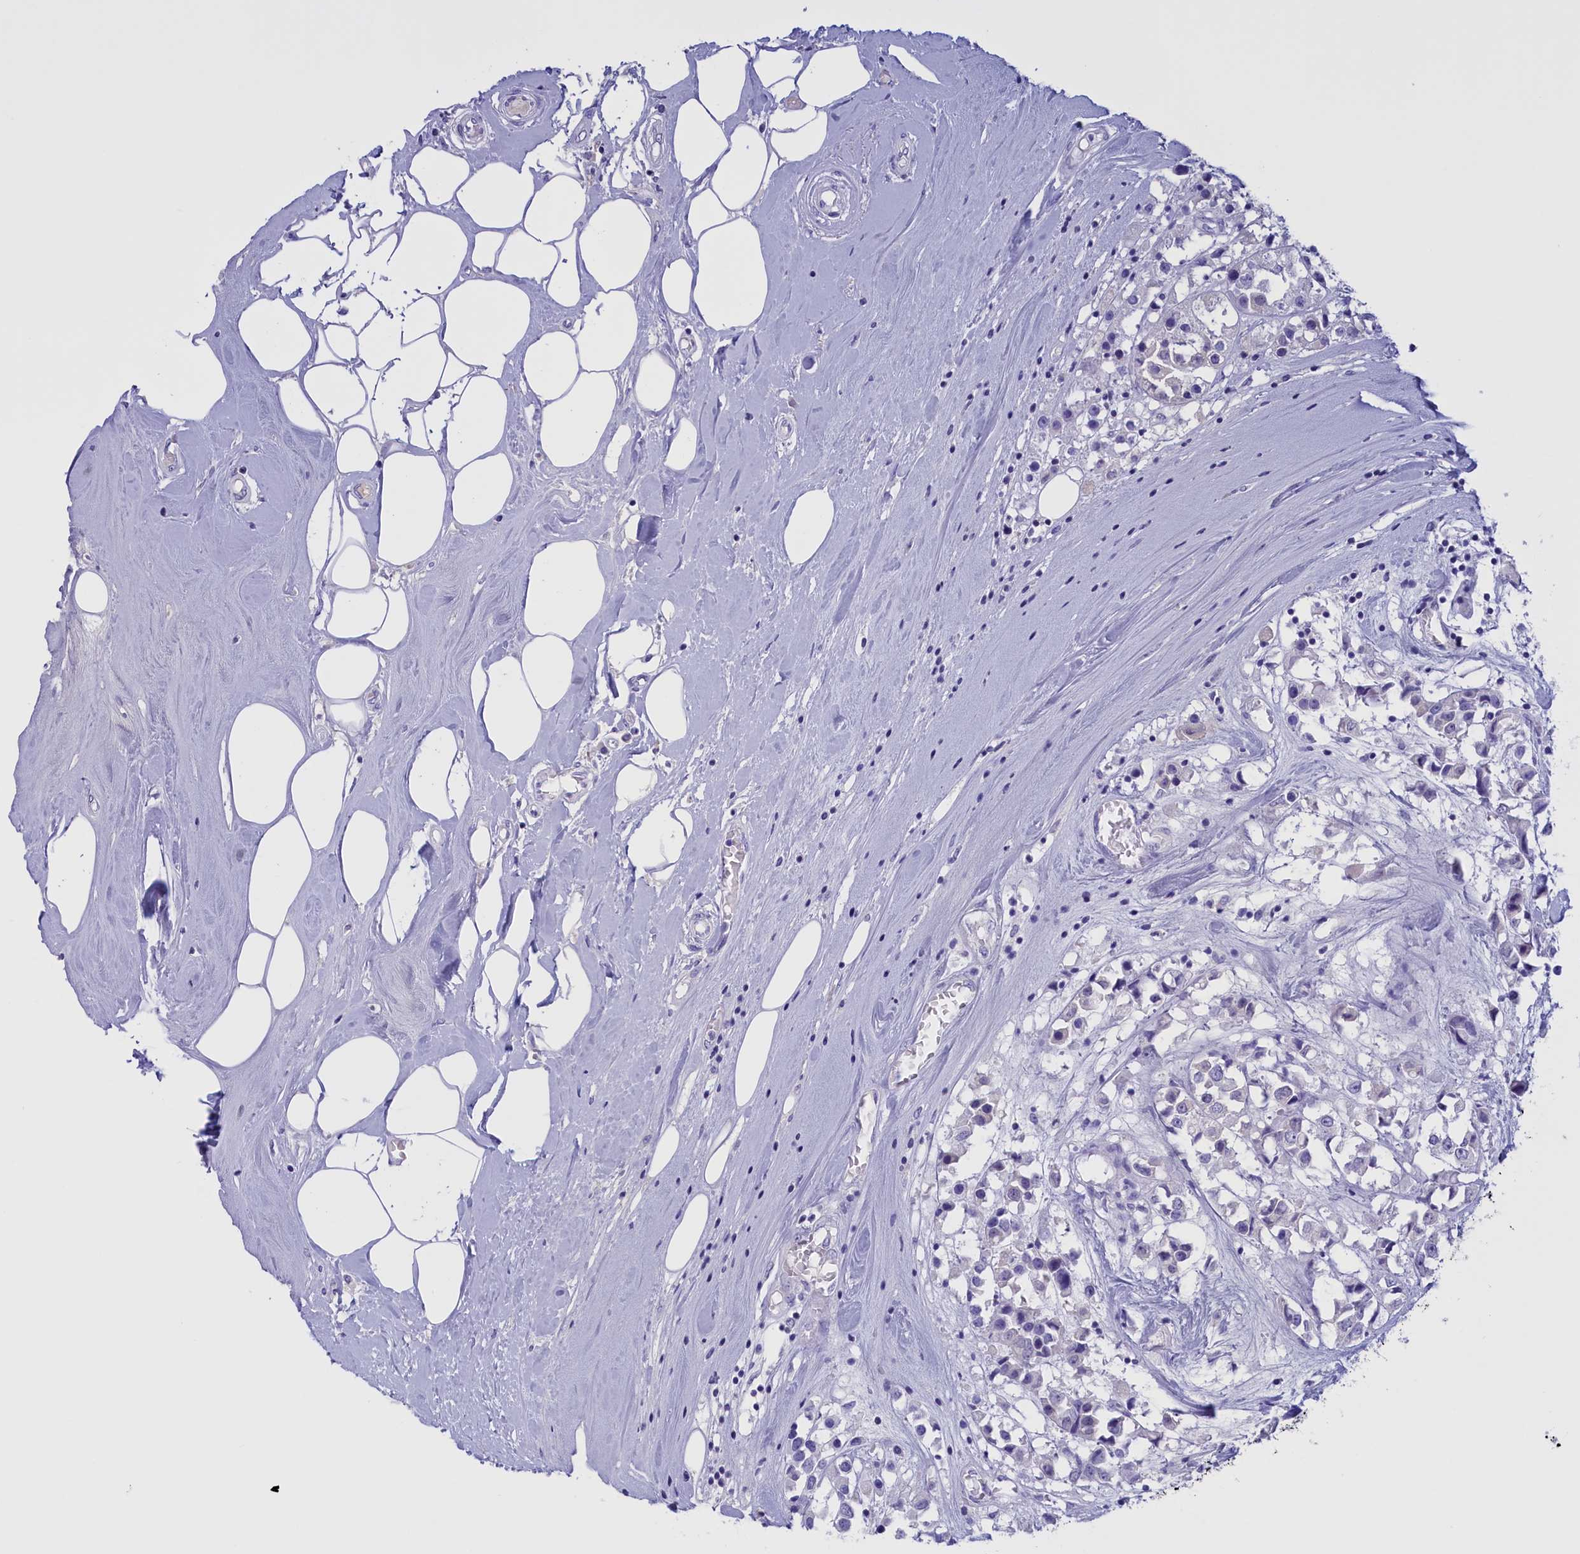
{"staining": {"intensity": "negative", "quantity": "none", "location": "none"}, "tissue": "breast cancer", "cell_type": "Tumor cells", "image_type": "cancer", "snomed": [{"axis": "morphology", "description": "Duct carcinoma"}, {"axis": "topography", "description": "Breast"}], "caption": "A high-resolution micrograph shows immunohistochemistry (IHC) staining of breast cancer (invasive ductal carcinoma), which shows no significant positivity in tumor cells.", "gene": "PROK2", "patient": {"sex": "female", "age": 61}}